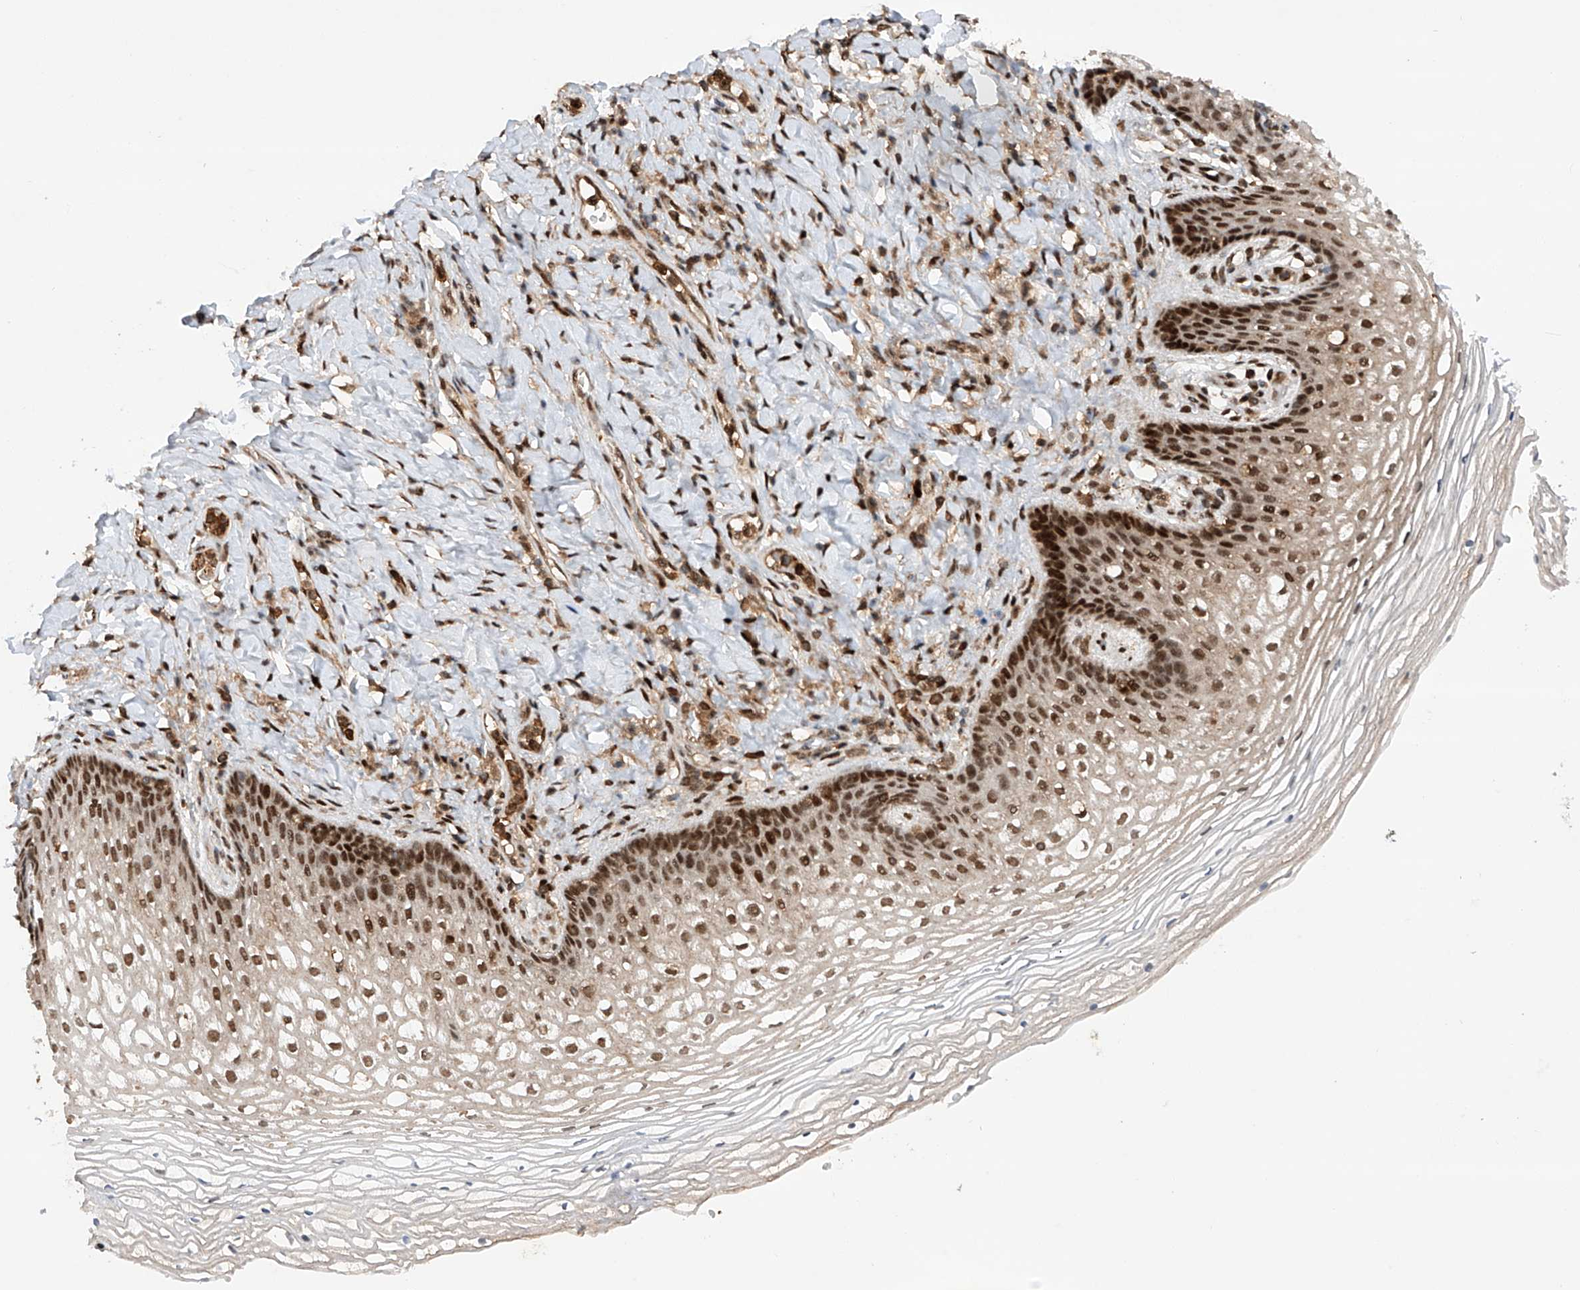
{"staining": {"intensity": "strong", "quantity": ">75%", "location": "nuclear"}, "tissue": "vagina", "cell_type": "Squamous epithelial cells", "image_type": "normal", "snomed": [{"axis": "morphology", "description": "Normal tissue, NOS"}, {"axis": "topography", "description": "Vagina"}], "caption": "Protein analysis of unremarkable vagina demonstrates strong nuclear expression in about >75% of squamous epithelial cells. (DAB = brown stain, brightfield microscopy at high magnification).", "gene": "ZNF280D", "patient": {"sex": "female", "age": 60}}